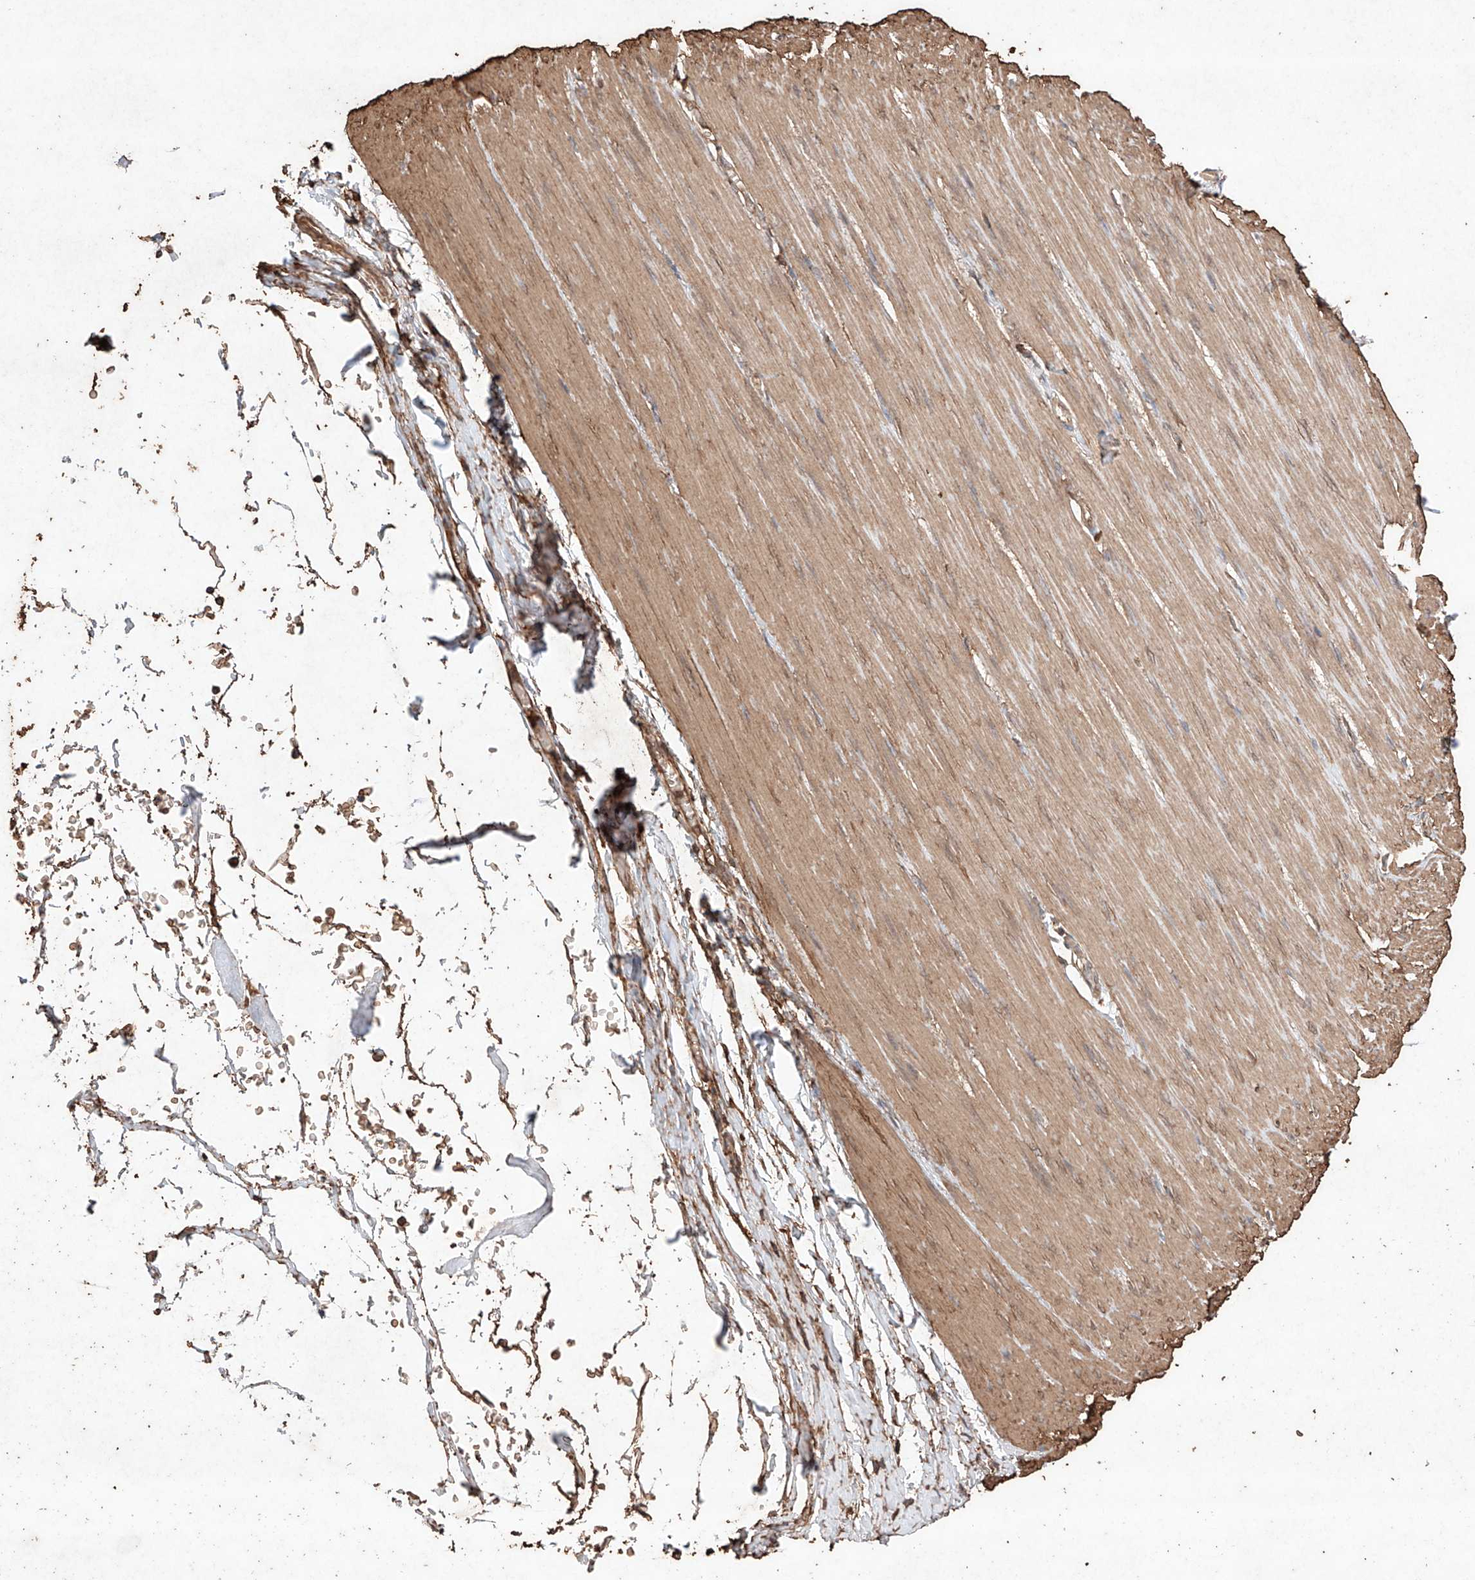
{"staining": {"intensity": "moderate", "quantity": ">75%", "location": "cytoplasmic/membranous"}, "tissue": "smooth muscle", "cell_type": "Smooth muscle cells", "image_type": "normal", "snomed": [{"axis": "morphology", "description": "Normal tissue, NOS"}, {"axis": "morphology", "description": "Adenocarcinoma, NOS"}, {"axis": "topography", "description": "Colon"}, {"axis": "topography", "description": "Peripheral nerve tissue"}], "caption": "Smooth muscle stained with a brown dye exhibits moderate cytoplasmic/membranous positive positivity in approximately >75% of smooth muscle cells.", "gene": "M6PR", "patient": {"sex": "male", "age": 14}}